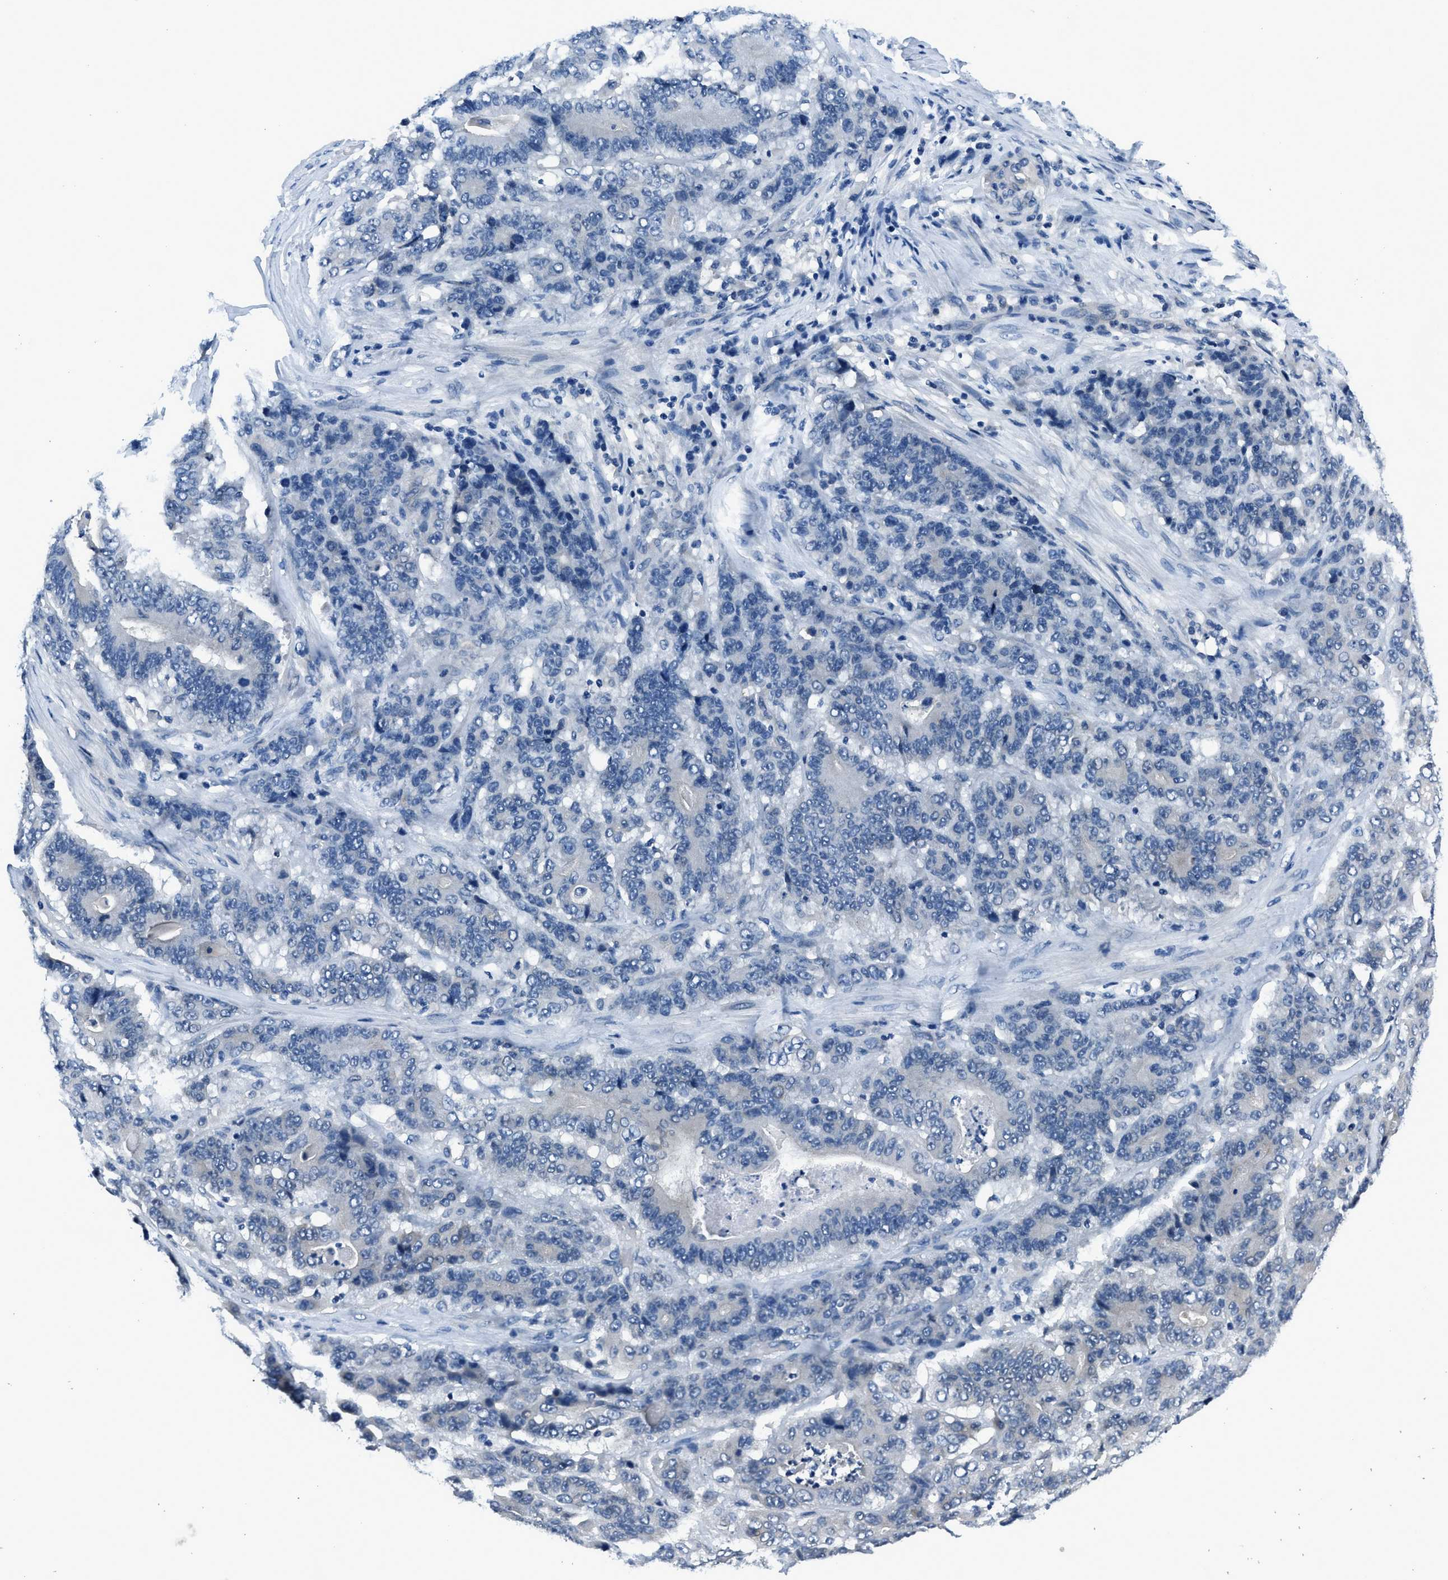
{"staining": {"intensity": "negative", "quantity": "none", "location": "none"}, "tissue": "stomach cancer", "cell_type": "Tumor cells", "image_type": "cancer", "snomed": [{"axis": "morphology", "description": "Adenocarcinoma, NOS"}, {"axis": "topography", "description": "Stomach"}], "caption": "The image reveals no significant expression in tumor cells of adenocarcinoma (stomach).", "gene": "GJA3", "patient": {"sex": "female", "age": 73}}